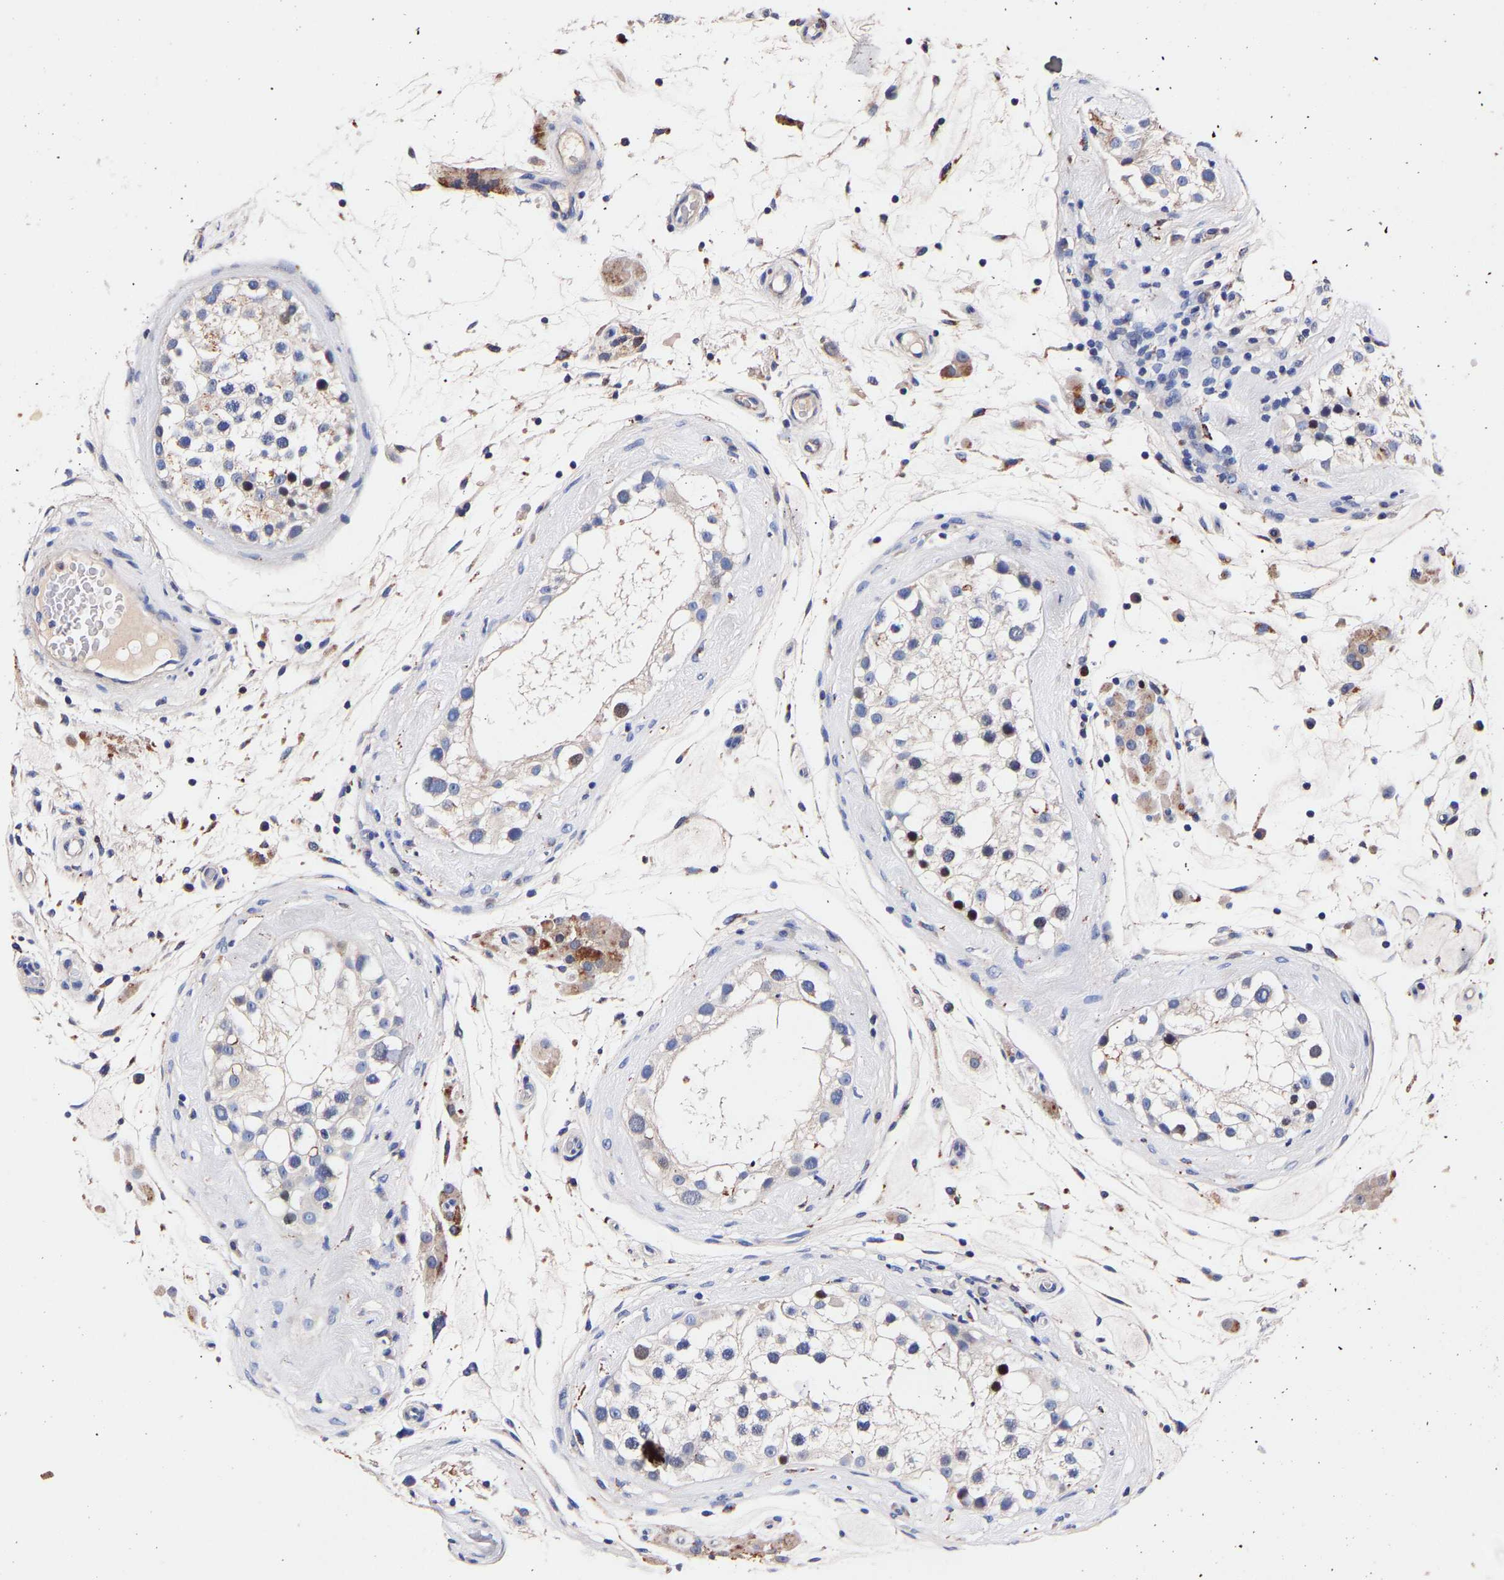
{"staining": {"intensity": "strong", "quantity": "<25%", "location": "nuclear"}, "tissue": "testis", "cell_type": "Cells in seminiferous ducts", "image_type": "normal", "snomed": [{"axis": "morphology", "description": "Normal tissue, NOS"}, {"axis": "topography", "description": "Testis"}], "caption": "Testis stained with immunohistochemistry (IHC) displays strong nuclear positivity in approximately <25% of cells in seminiferous ducts.", "gene": "SEM1", "patient": {"sex": "male", "age": 46}}